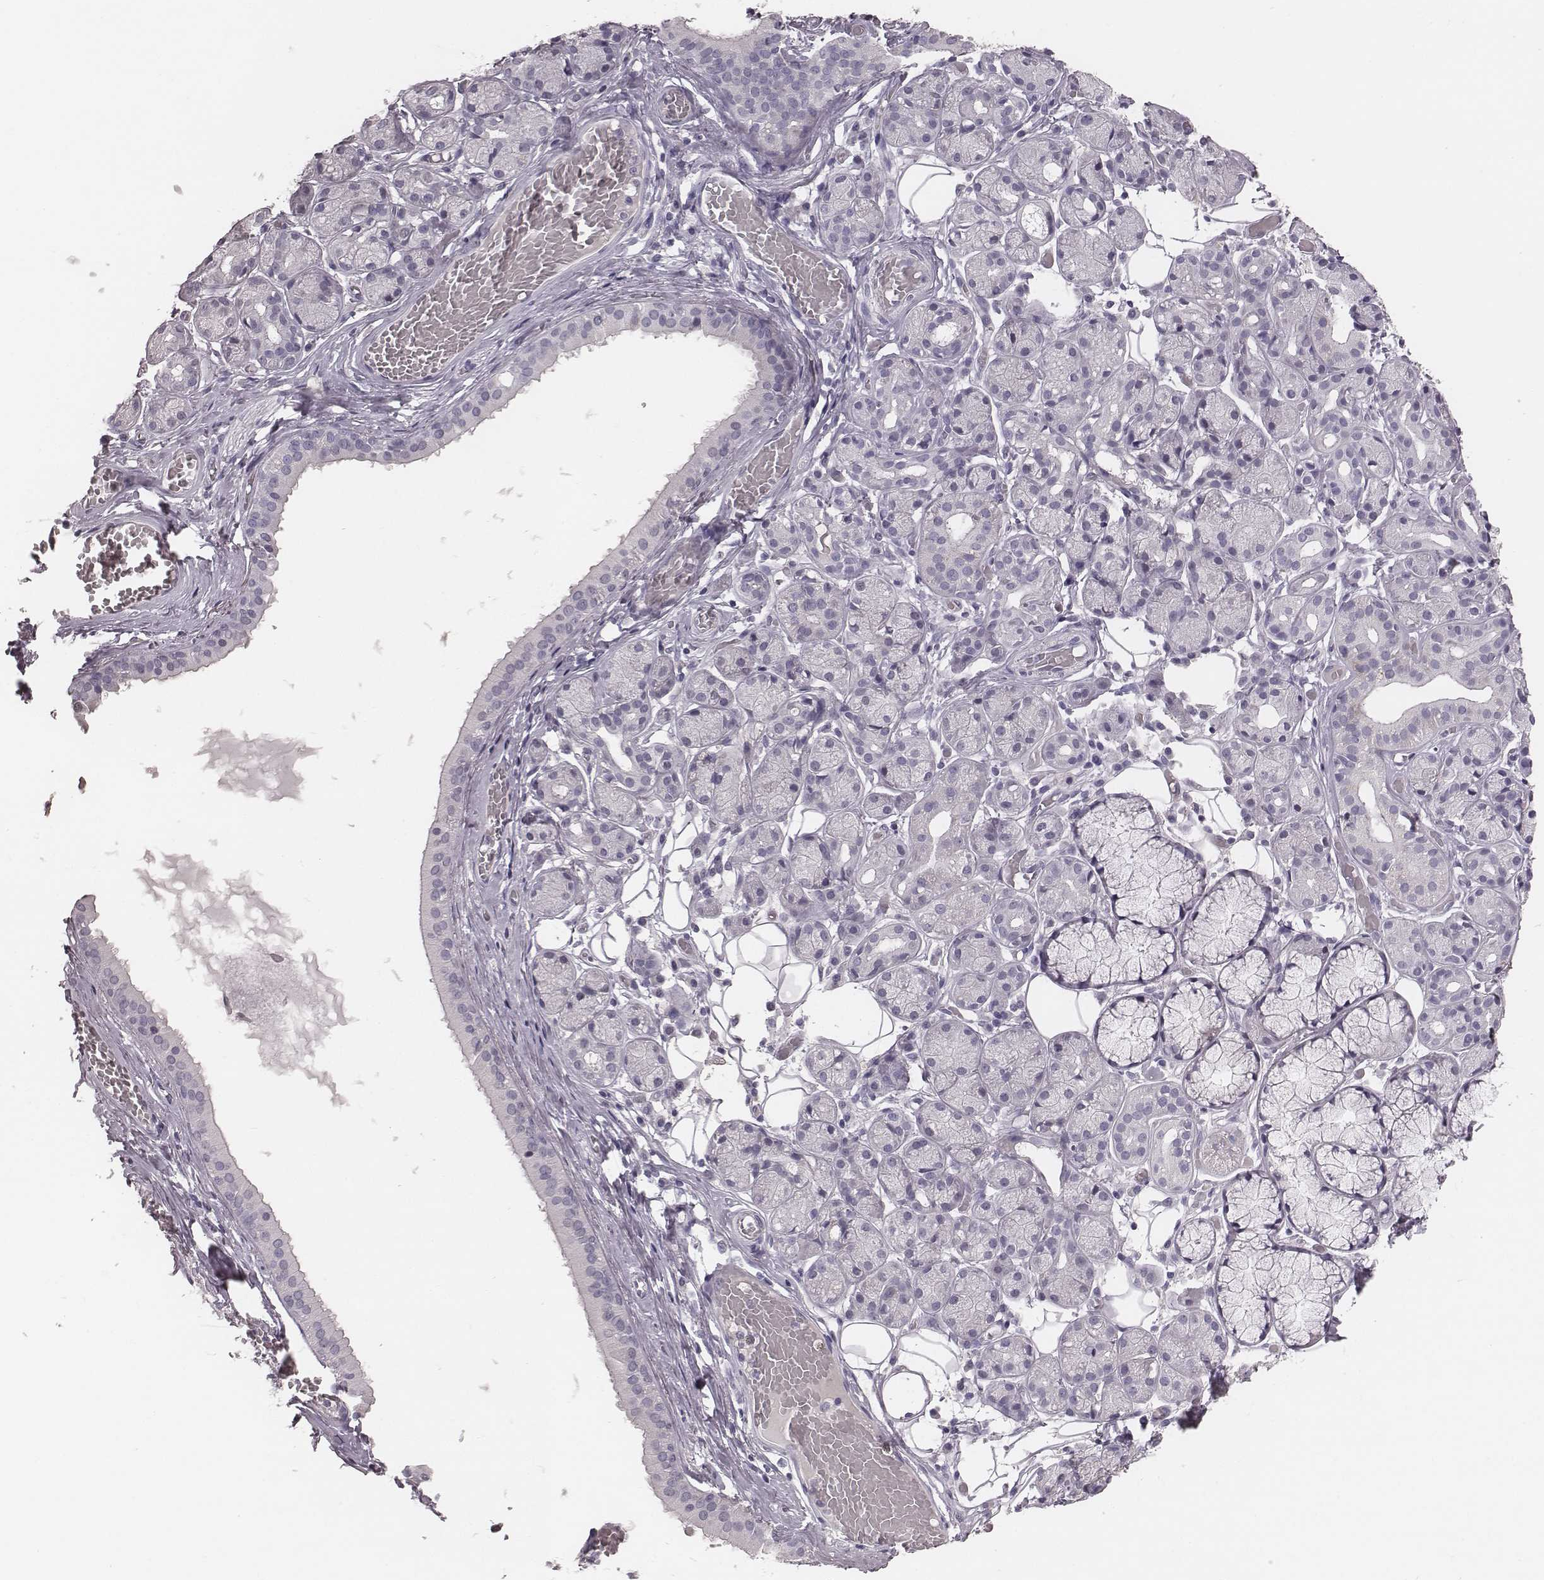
{"staining": {"intensity": "negative", "quantity": "none", "location": "none"}, "tissue": "salivary gland", "cell_type": "Glandular cells", "image_type": "normal", "snomed": [{"axis": "morphology", "description": "Normal tissue, NOS"}, {"axis": "topography", "description": "Salivary gland"}, {"axis": "topography", "description": "Peripheral nerve tissue"}], "caption": "IHC micrograph of benign salivary gland stained for a protein (brown), which exhibits no positivity in glandular cells. Brightfield microscopy of IHC stained with DAB (brown) and hematoxylin (blue), captured at high magnification.", "gene": "CSHL1", "patient": {"sex": "male", "age": 71}}